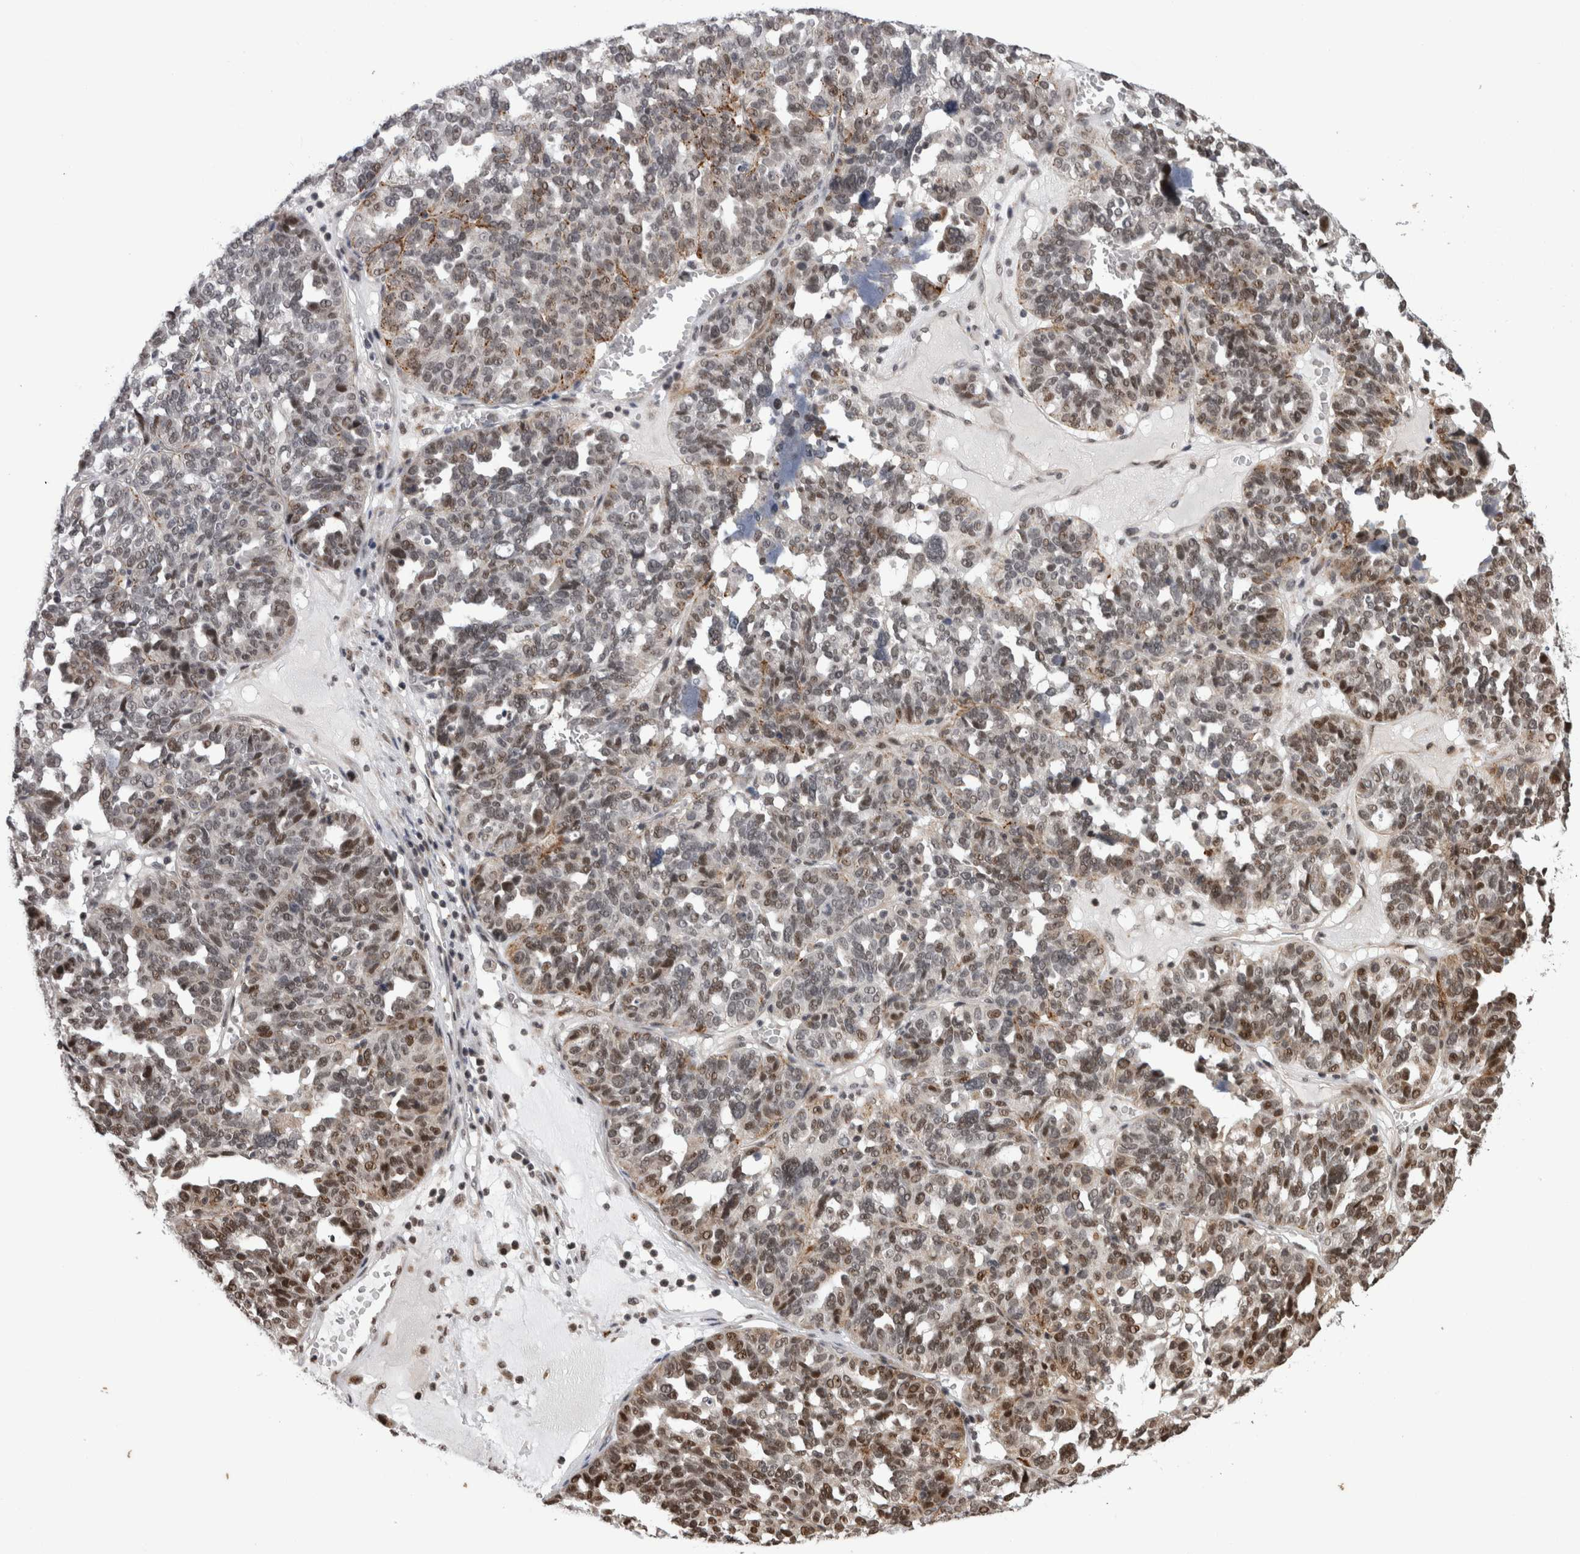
{"staining": {"intensity": "moderate", "quantity": "<25%", "location": "nuclear"}, "tissue": "ovarian cancer", "cell_type": "Tumor cells", "image_type": "cancer", "snomed": [{"axis": "morphology", "description": "Cystadenocarcinoma, serous, NOS"}, {"axis": "topography", "description": "Ovary"}], "caption": "Serous cystadenocarcinoma (ovarian) stained with a brown dye displays moderate nuclear positive staining in about <25% of tumor cells.", "gene": "ZBTB11", "patient": {"sex": "female", "age": 59}}